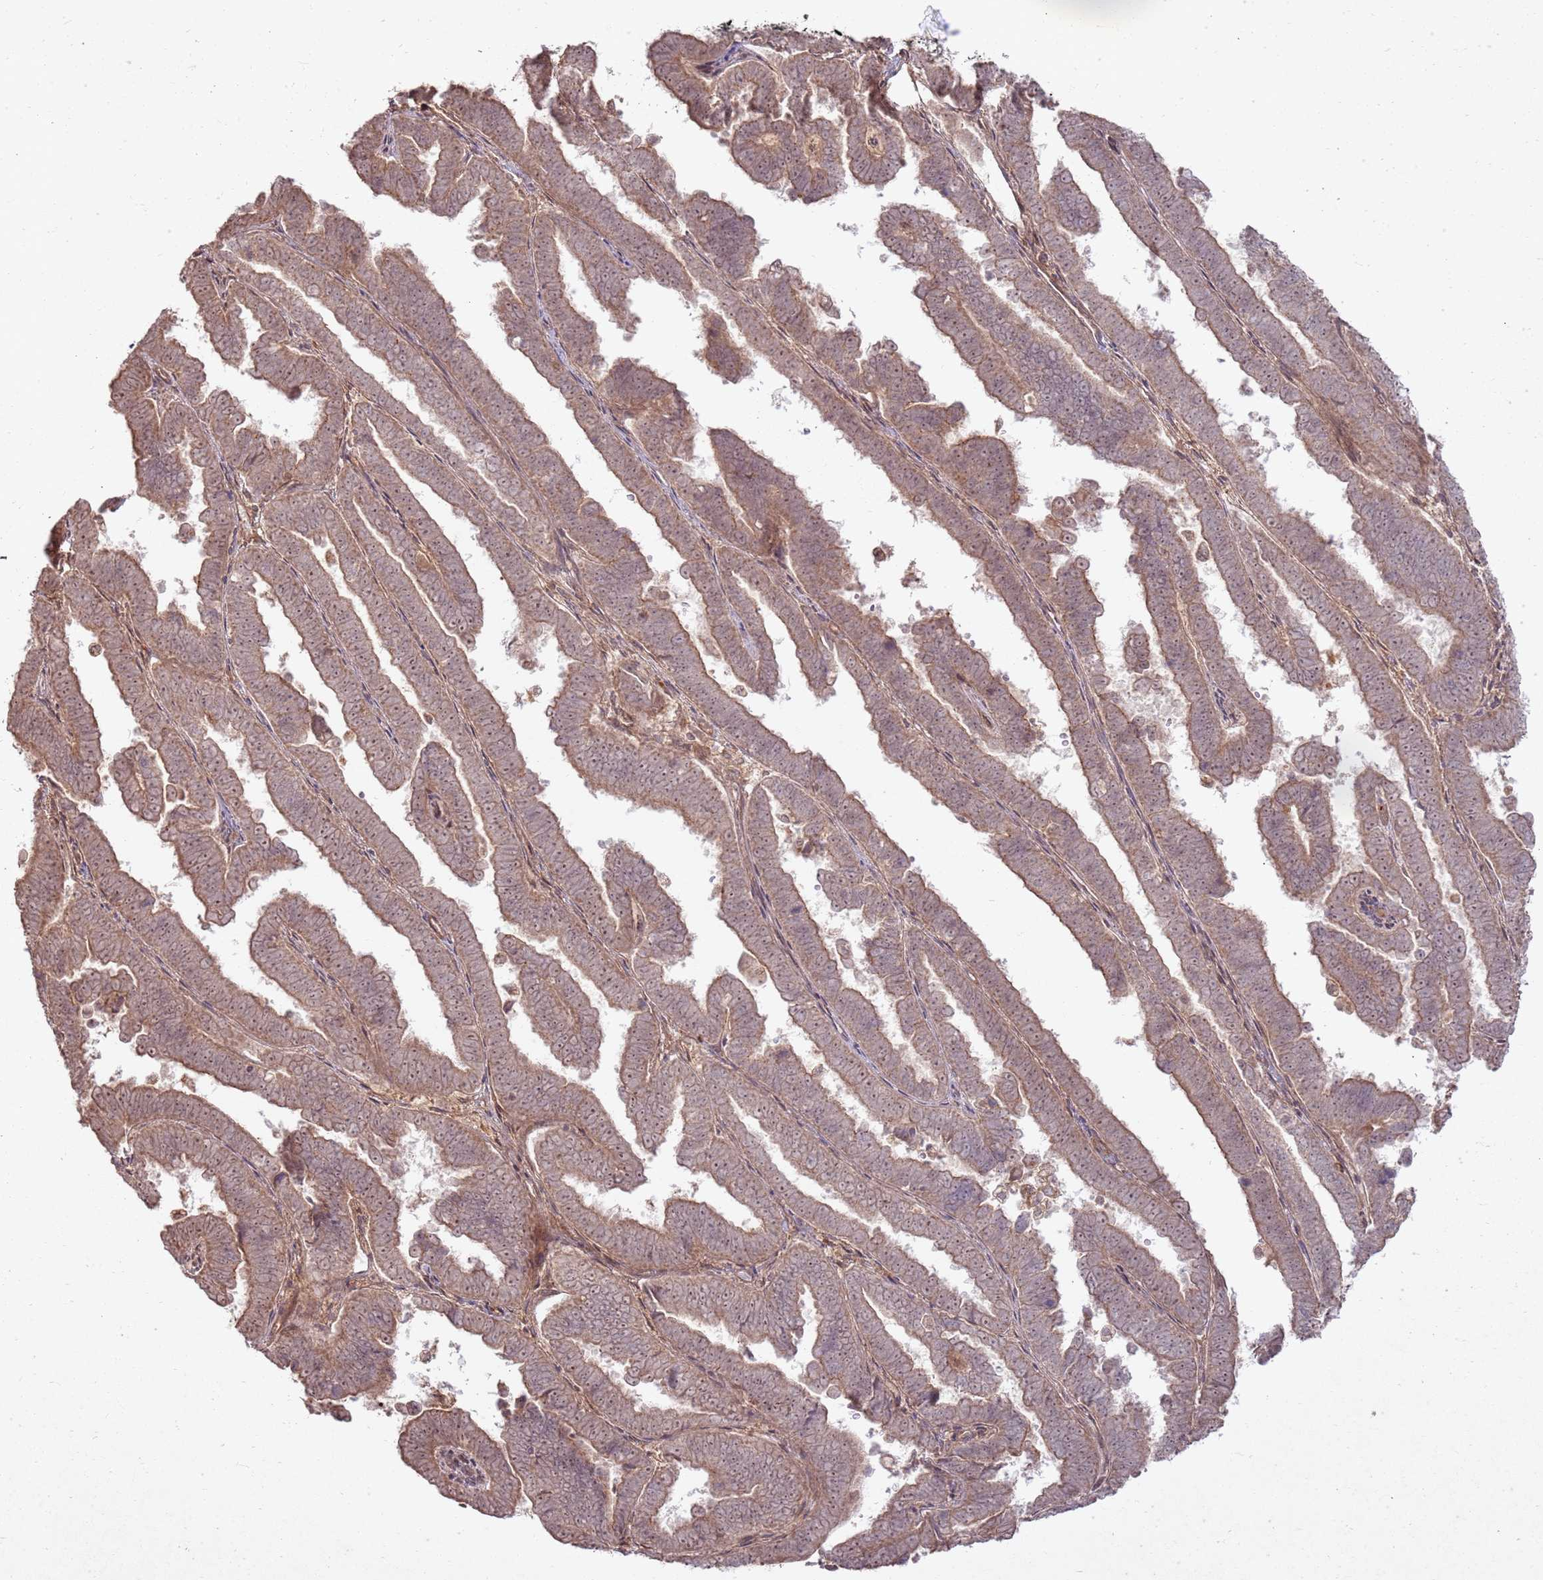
{"staining": {"intensity": "moderate", "quantity": "25%-75%", "location": "cytoplasmic/membranous"}, "tissue": "endometrial cancer", "cell_type": "Tumor cells", "image_type": "cancer", "snomed": [{"axis": "morphology", "description": "Adenocarcinoma, NOS"}, {"axis": "topography", "description": "Endometrium"}], "caption": "Immunohistochemical staining of endometrial cancer exhibits moderate cytoplasmic/membranous protein staining in about 25%-75% of tumor cells.", "gene": "ZNF623", "patient": {"sex": "female", "age": 75}}